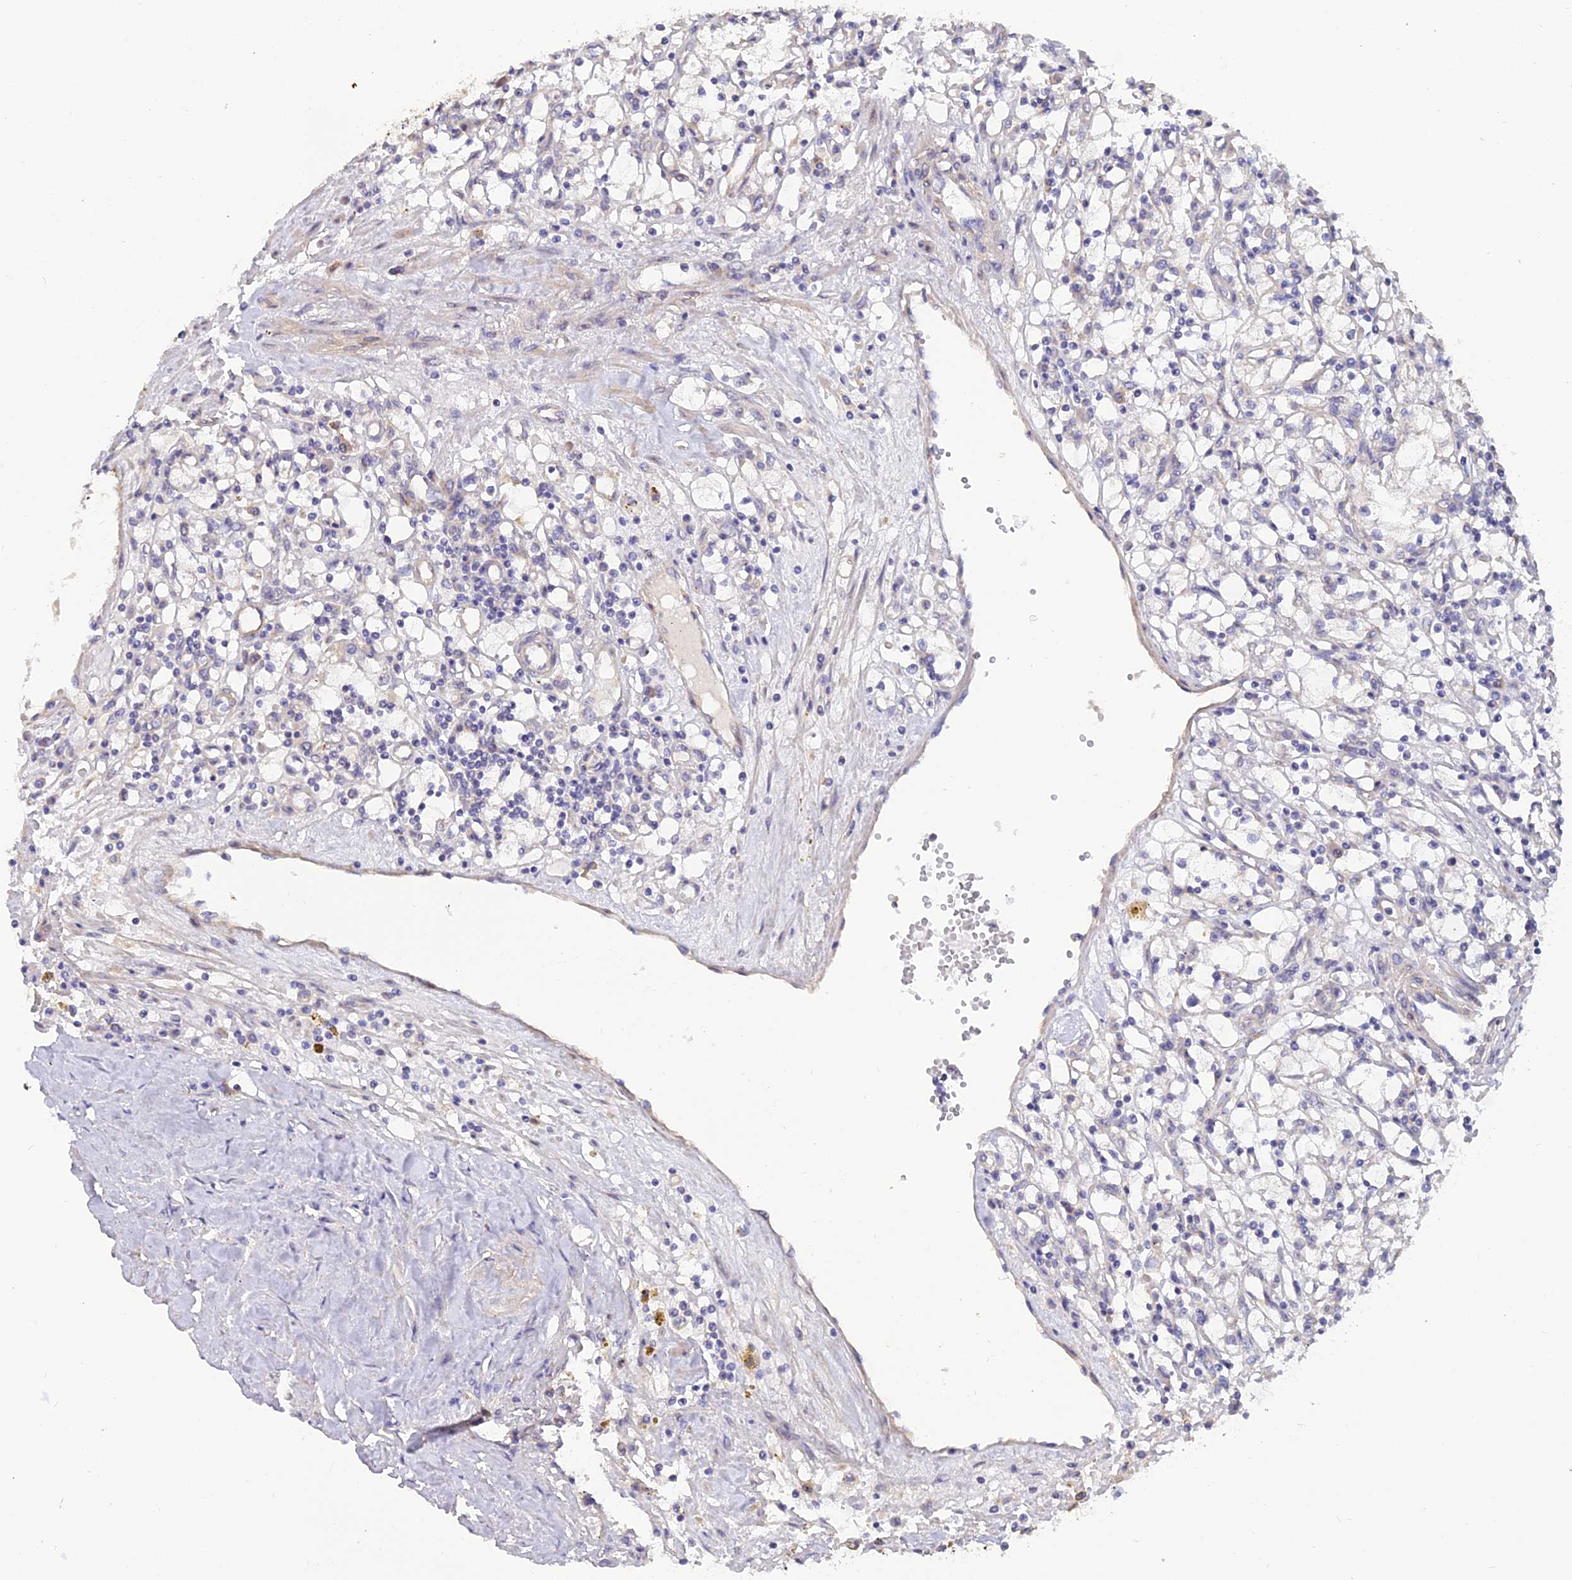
{"staining": {"intensity": "negative", "quantity": "none", "location": "none"}, "tissue": "renal cancer", "cell_type": "Tumor cells", "image_type": "cancer", "snomed": [{"axis": "morphology", "description": "Adenocarcinoma, NOS"}, {"axis": "topography", "description": "Kidney"}], "caption": "This image is of renal cancer (adenocarcinoma) stained with immunohistochemistry (IHC) to label a protein in brown with the nuclei are counter-stained blue. There is no expression in tumor cells.", "gene": "ARL8B", "patient": {"sex": "male", "age": 56}}